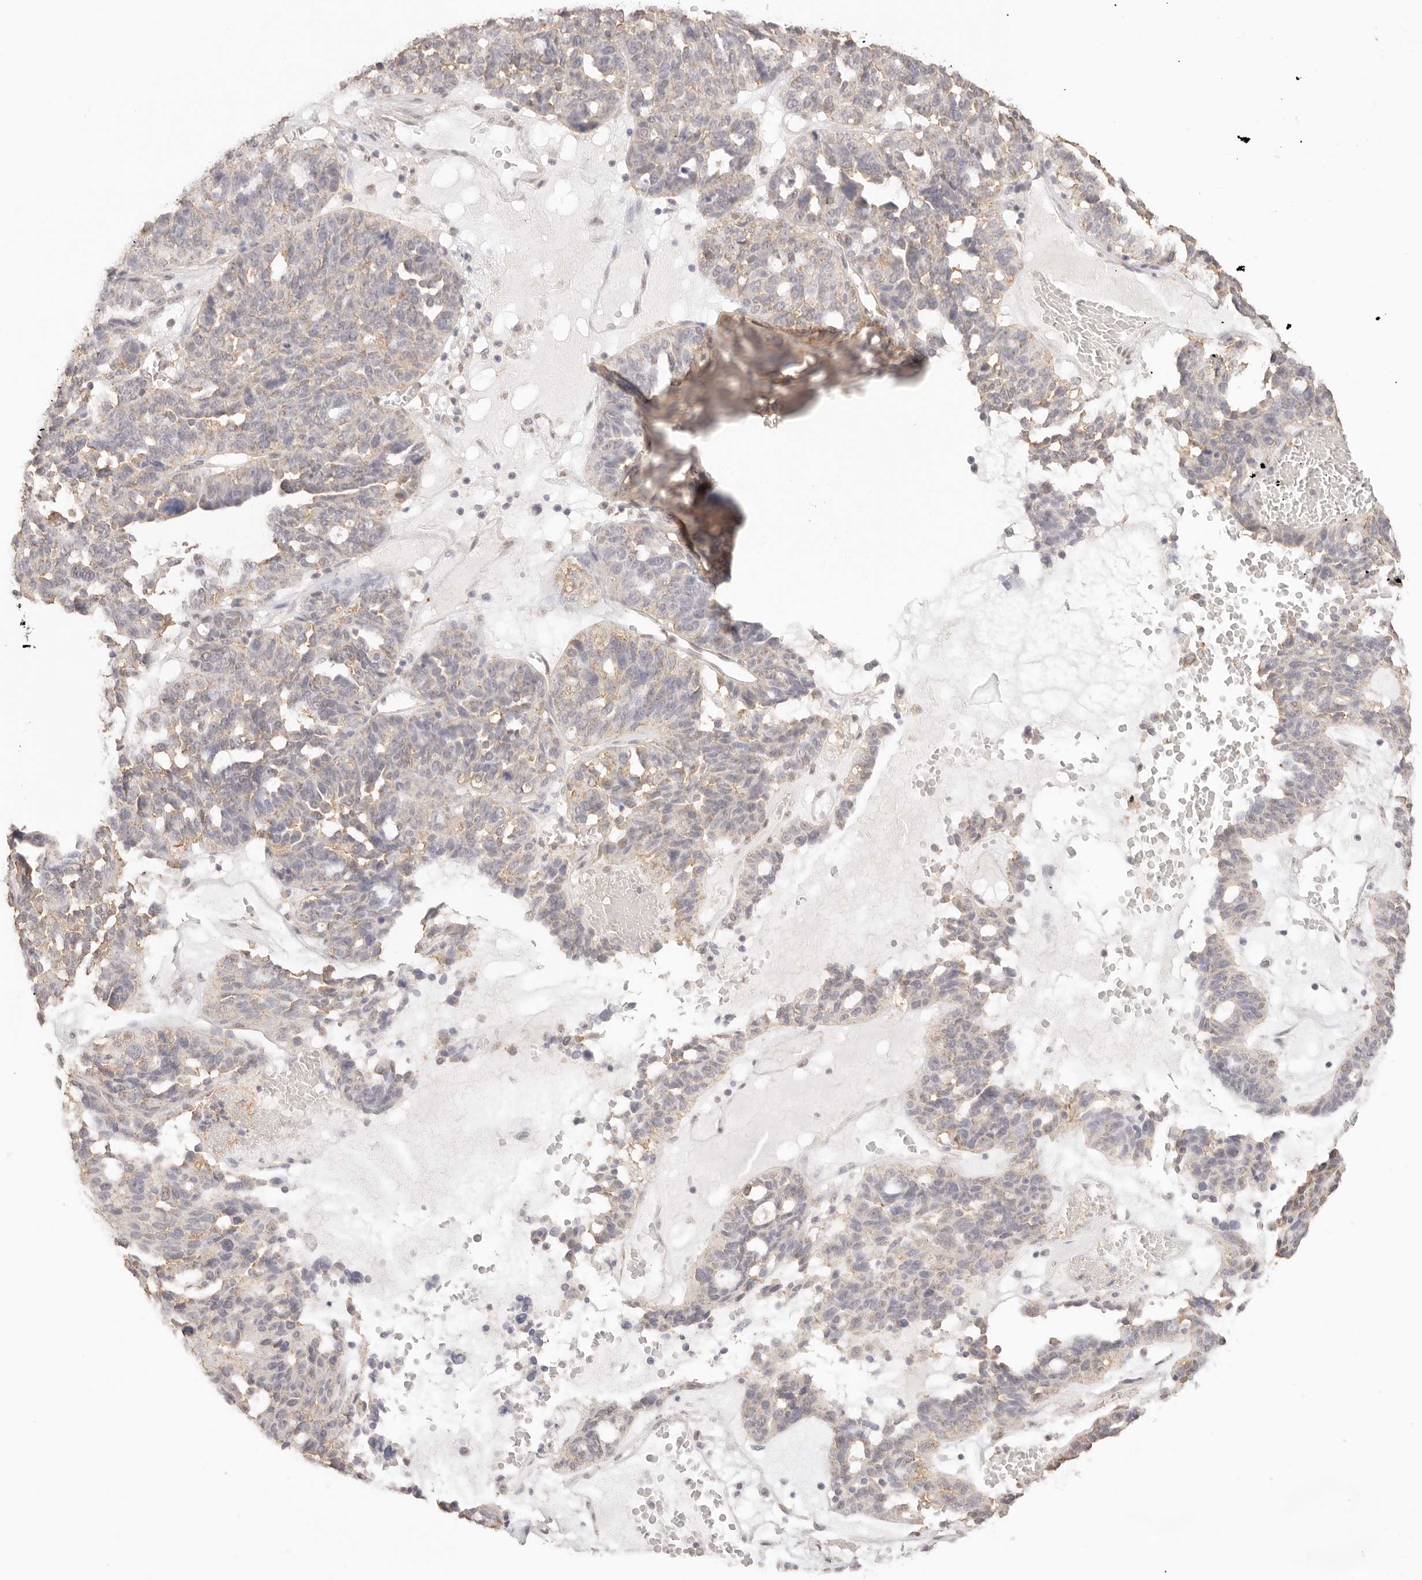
{"staining": {"intensity": "weak", "quantity": "25%-75%", "location": "cytoplasmic/membranous"}, "tissue": "ovarian cancer", "cell_type": "Tumor cells", "image_type": "cancer", "snomed": [{"axis": "morphology", "description": "Cystadenocarcinoma, serous, NOS"}, {"axis": "topography", "description": "Ovary"}], "caption": "The photomicrograph shows a brown stain indicating the presence of a protein in the cytoplasmic/membranous of tumor cells in ovarian cancer.", "gene": "IL1R2", "patient": {"sex": "female", "age": 59}}